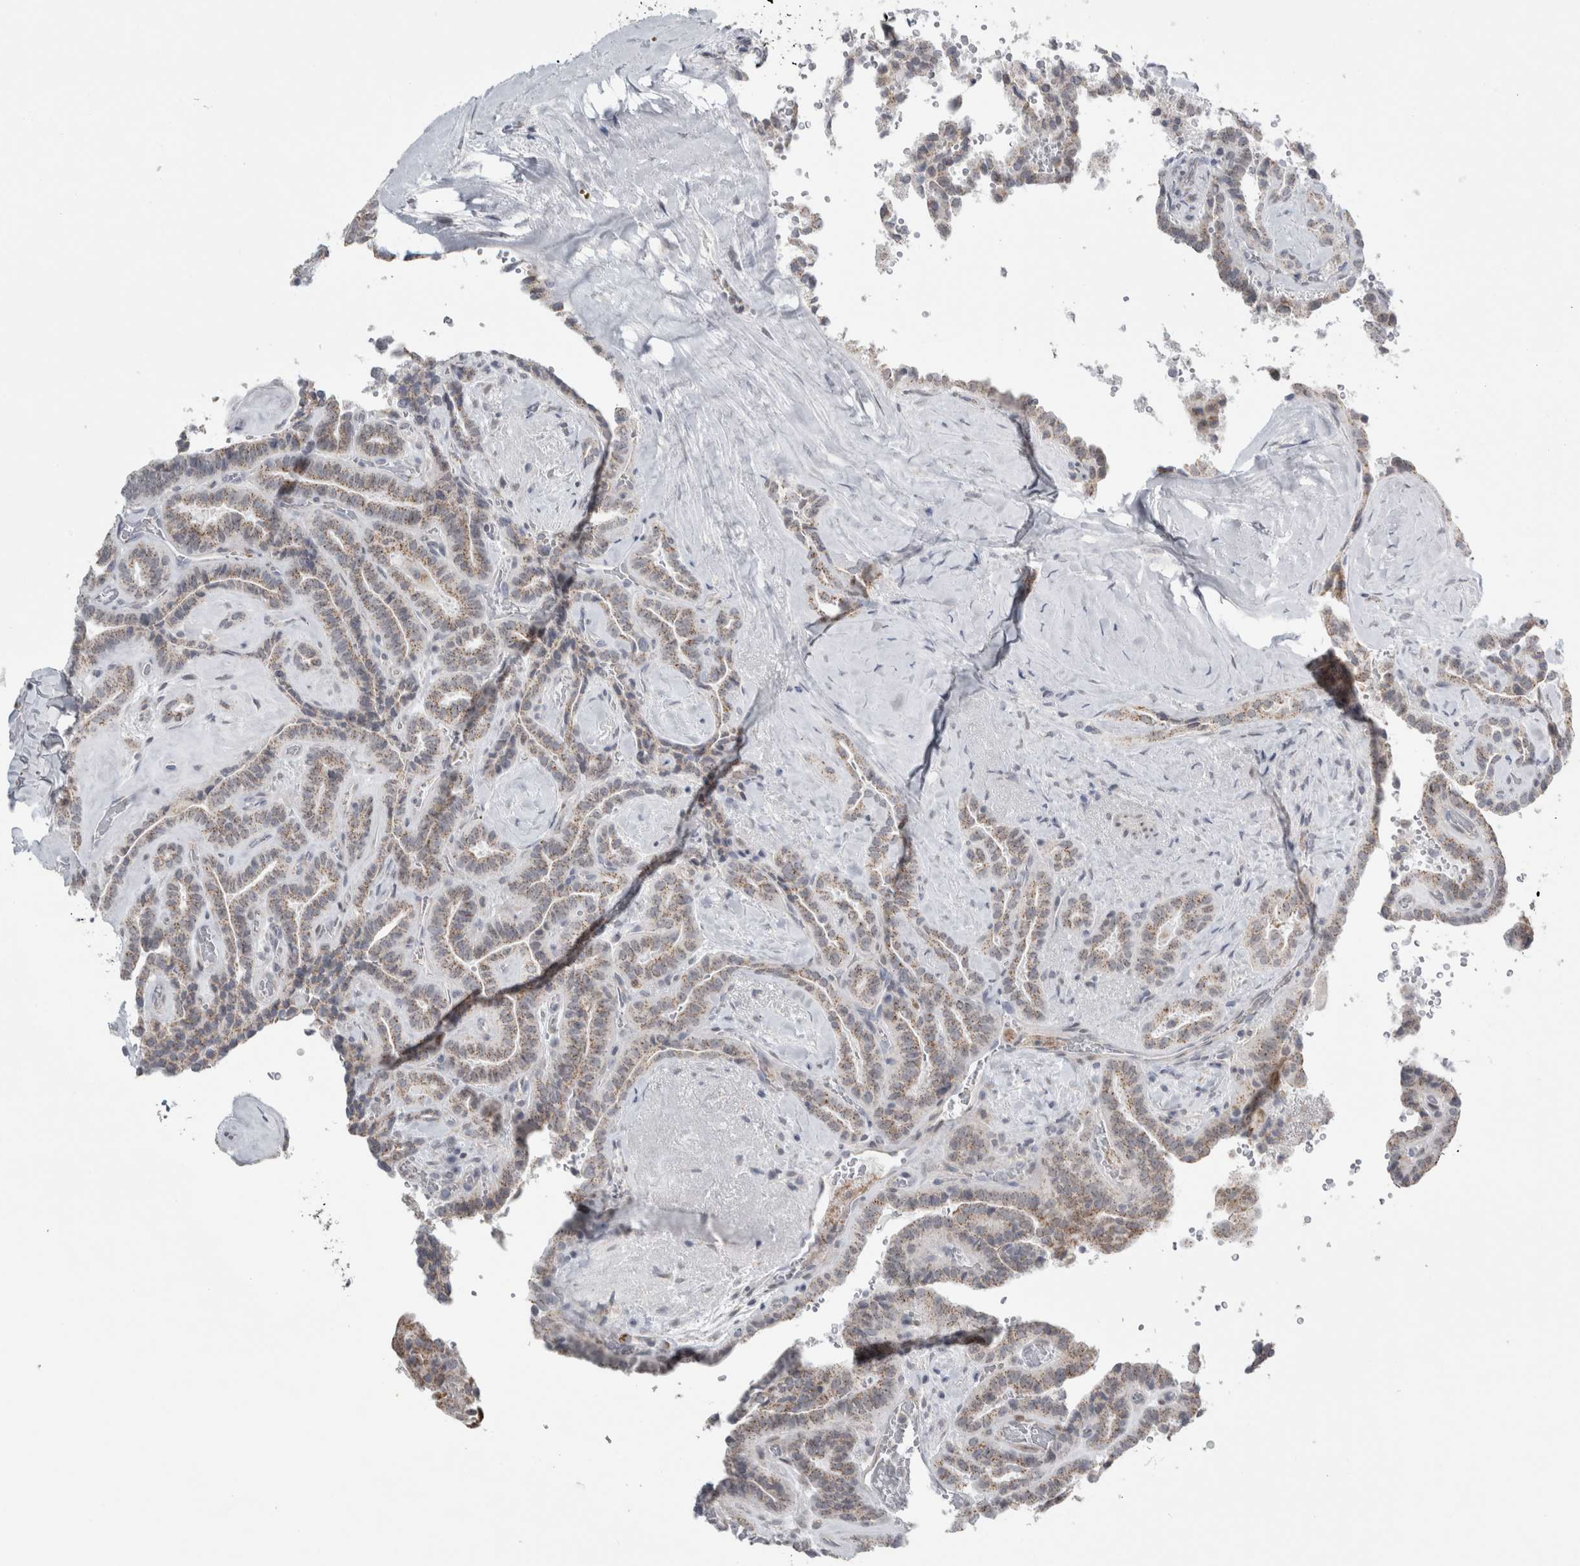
{"staining": {"intensity": "weak", "quantity": ">75%", "location": "cytoplasmic/membranous"}, "tissue": "thyroid cancer", "cell_type": "Tumor cells", "image_type": "cancer", "snomed": [{"axis": "morphology", "description": "Papillary adenocarcinoma, NOS"}, {"axis": "topography", "description": "Thyroid gland"}], "caption": "Immunohistochemistry image of neoplastic tissue: thyroid cancer (papillary adenocarcinoma) stained using IHC displays low levels of weak protein expression localized specifically in the cytoplasmic/membranous of tumor cells, appearing as a cytoplasmic/membranous brown color.", "gene": "PLIN1", "patient": {"sex": "male", "age": 77}}